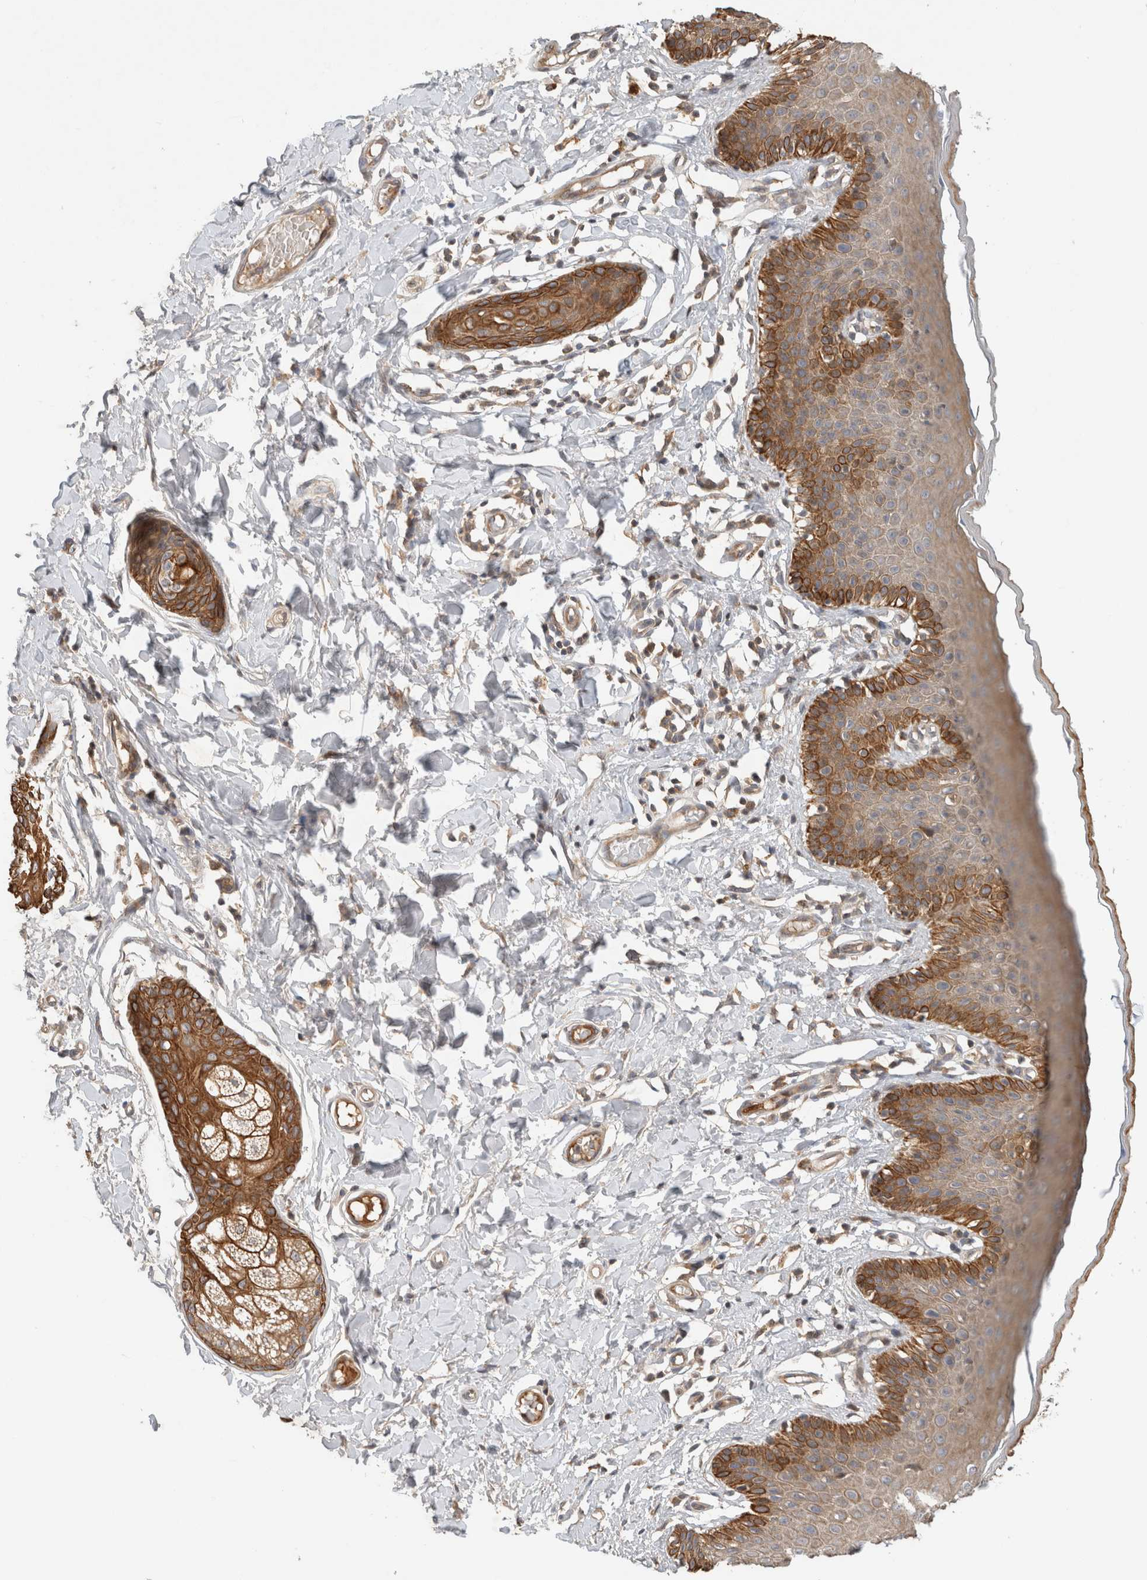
{"staining": {"intensity": "strong", "quantity": ">75%", "location": "cytoplasmic/membranous"}, "tissue": "skin", "cell_type": "Epidermal cells", "image_type": "normal", "snomed": [{"axis": "morphology", "description": "Normal tissue, NOS"}, {"axis": "topography", "description": "Vulva"}], "caption": "Protein expression analysis of normal human skin reveals strong cytoplasmic/membranous staining in about >75% of epidermal cells. Nuclei are stained in blue.", "gene": "ARMC9", "patient": {"sex": "female", "age": 66}}